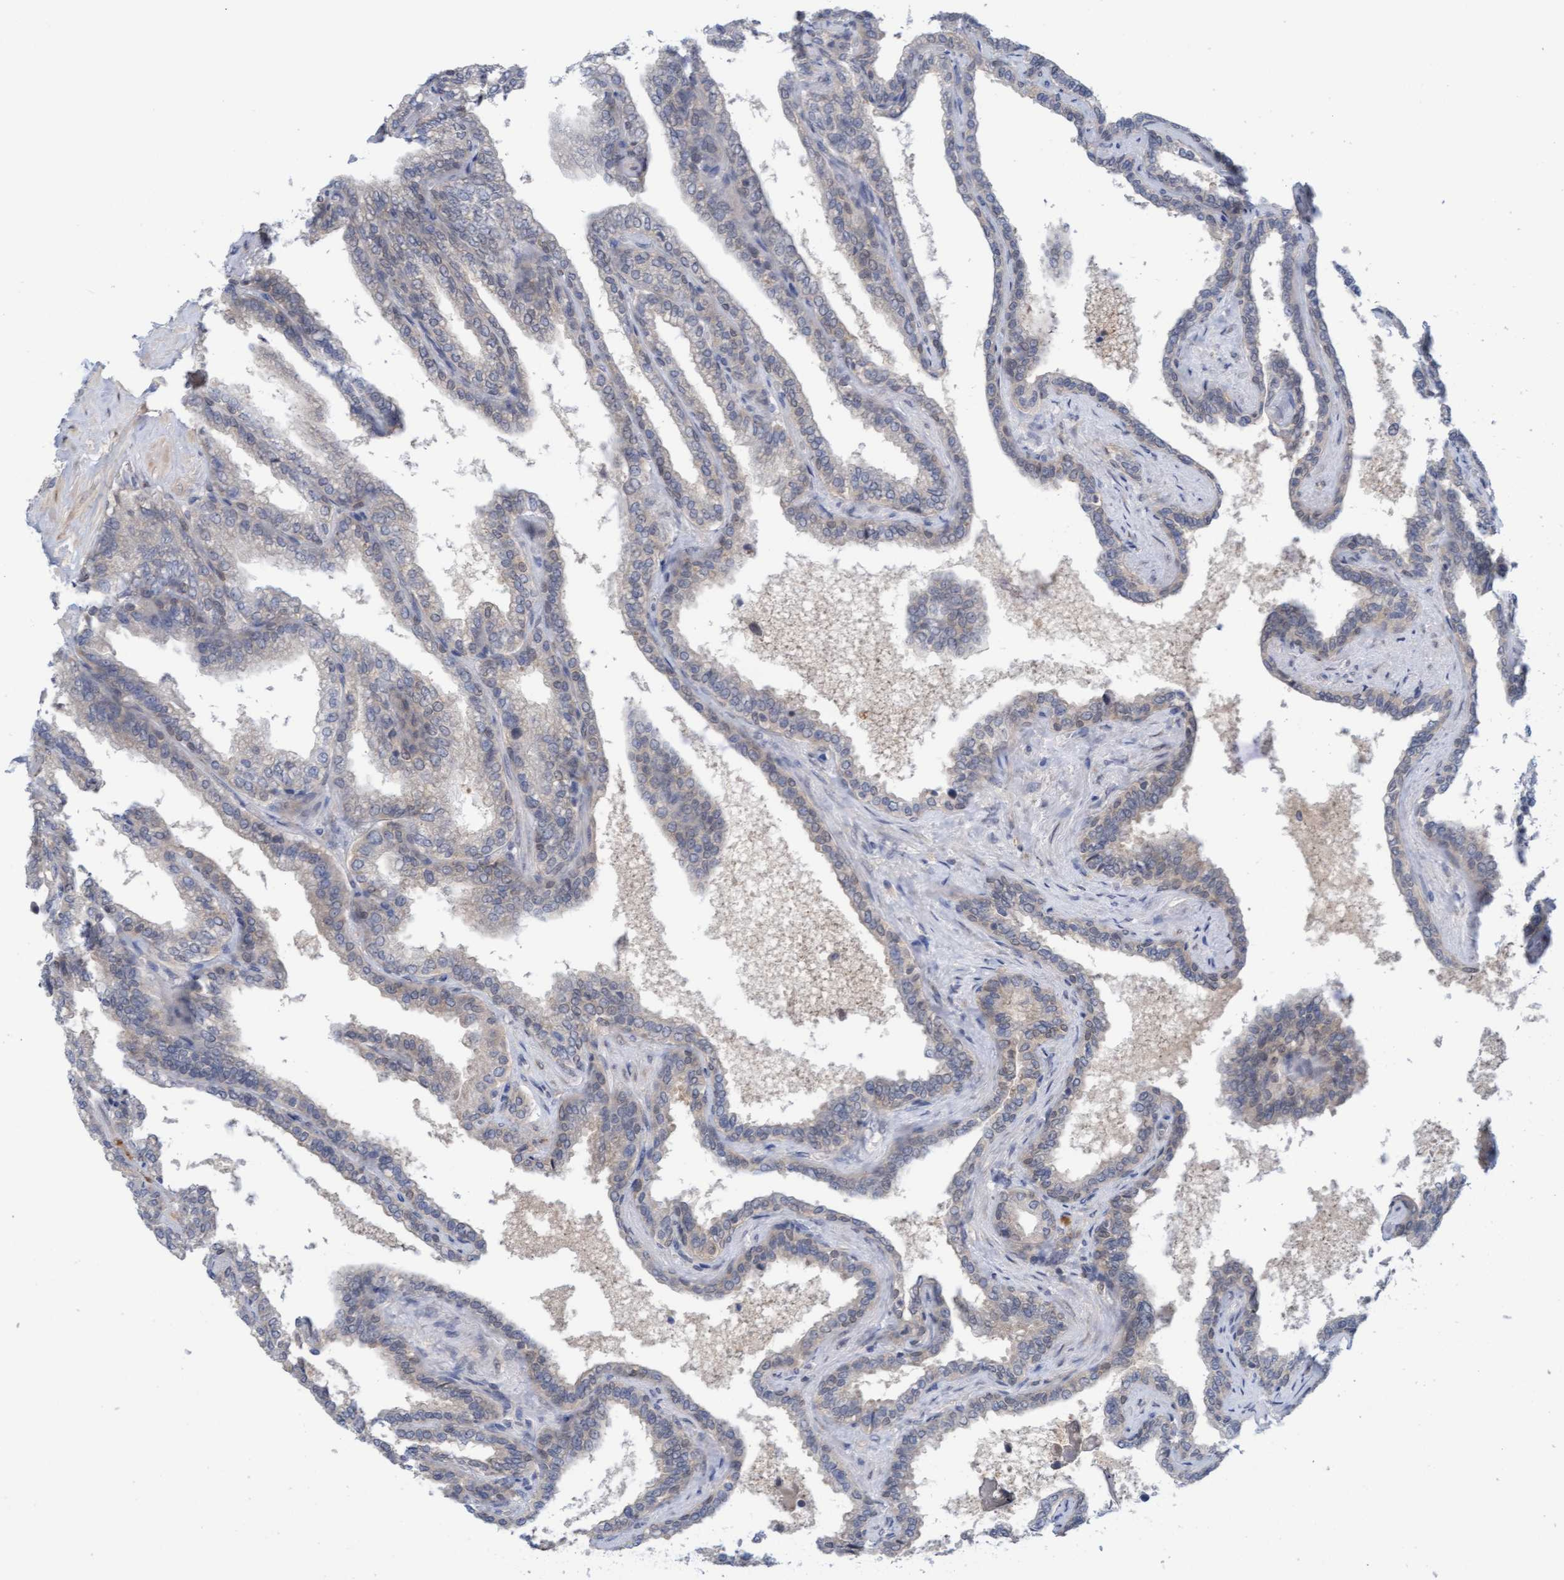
{"staining": {"intensity": "negative", "quantity": "none", "location": "none"}, "tissue": "seminal vesicle", "cell_type": "Glandular cells", "image_type": "normal", "snomed": [{"axis": "morphology", "description": "Normal tissue, NOS"}, {"axis": "topography", "description": "Seminal veicle"}], "caption": "Glandular cells are negative for protein expression in benign human seminal vesicle.", "gene": "AMZ2", "patient": {"sex": "male", "age": 46}}